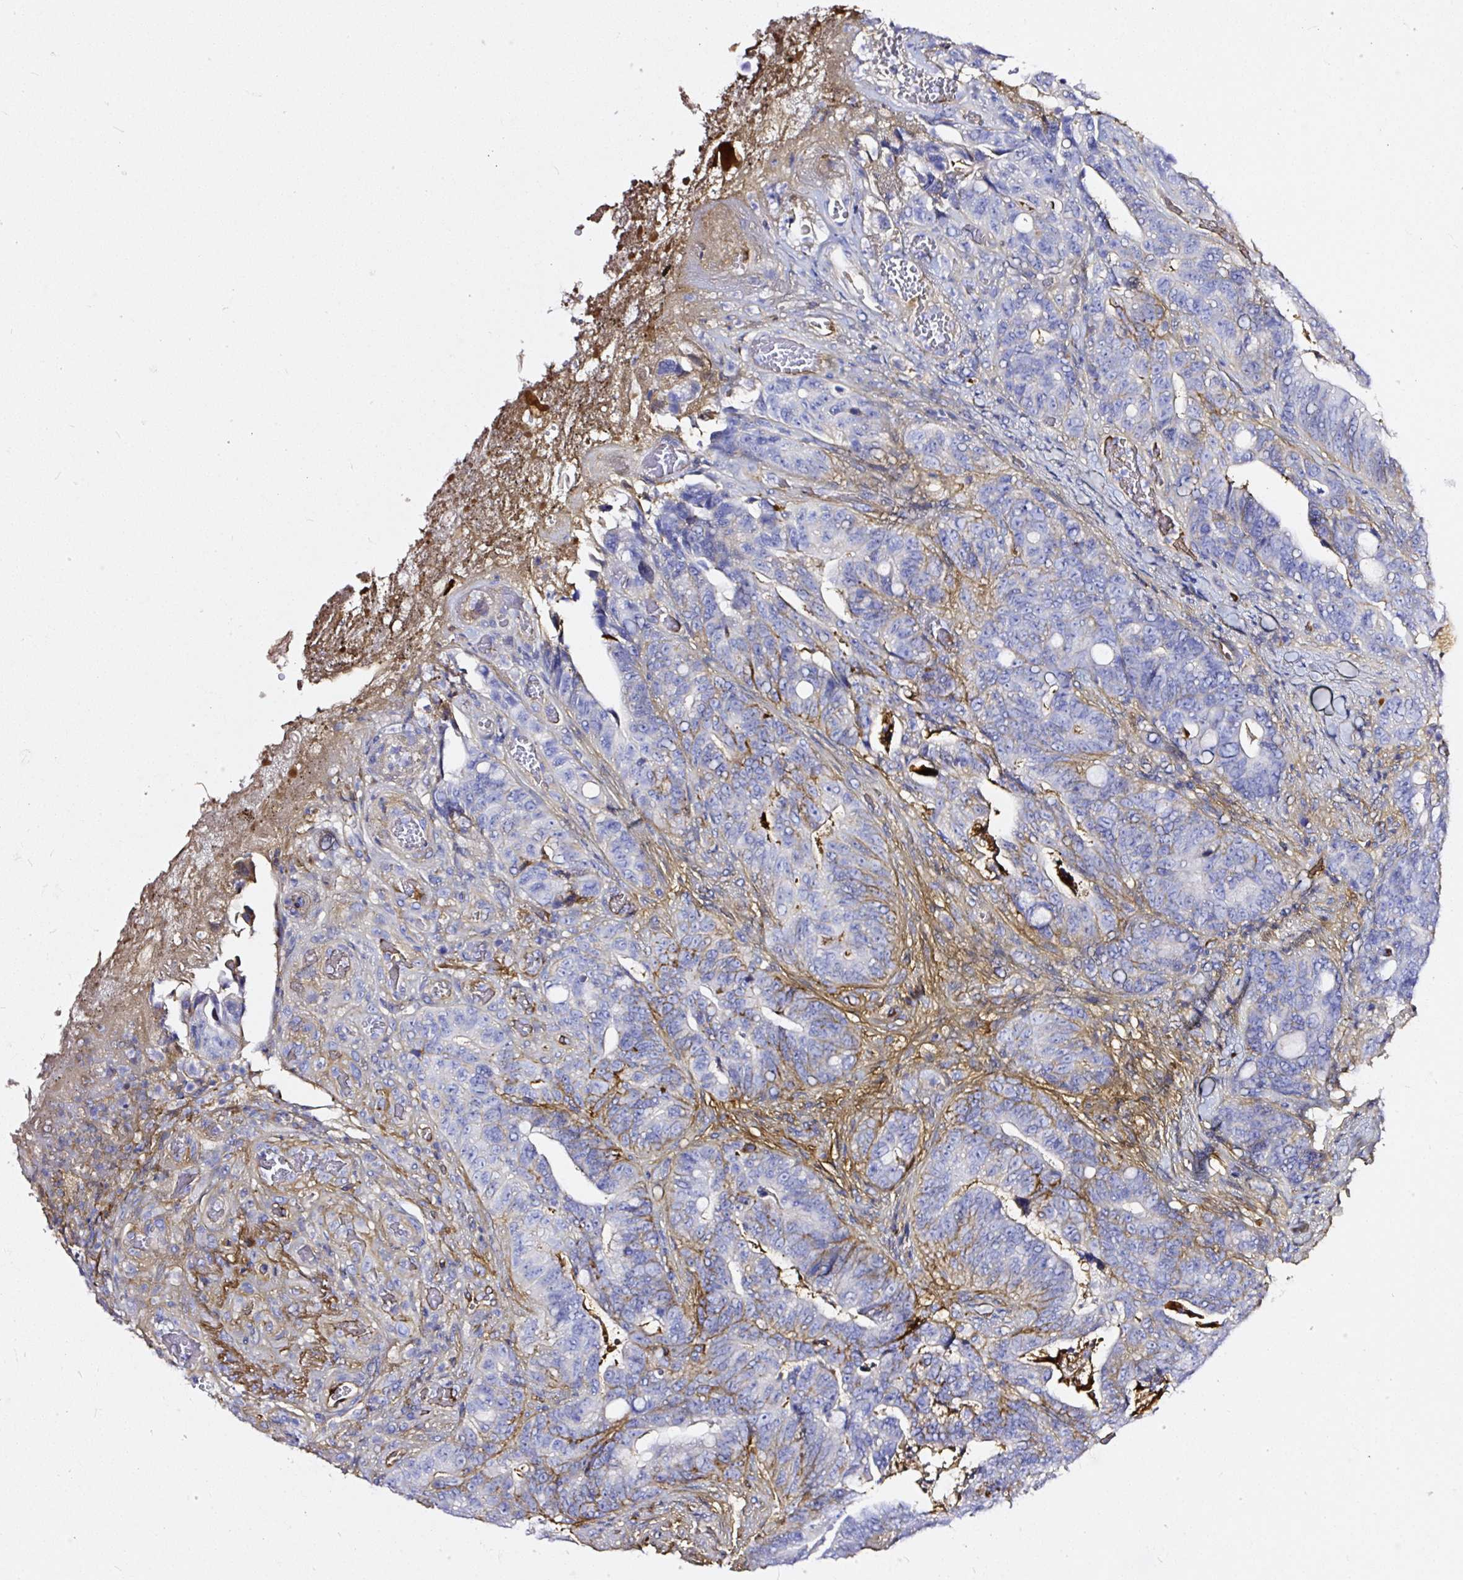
{"staining": {"intensity": "negative", "quantity": "none", "location": "none"}, "tissue": "colorectal cancer", "cell_type": "Tumor cells", "image_type": "cancer", "snomed": [{"axis": "morphology", "description": "Adenocarcinoma, NOS"}, {"axis": "topography", "description": "Colon"}], "caption": "Immunohistochemistry of colorectal cancer exhibits no expression in tumor cells. (DAB immunohistochemistry visualized using brightfield microscopy, high magnification).", "gene": "CLEC3B", "patient": {"sex": "female", "age": 82}}